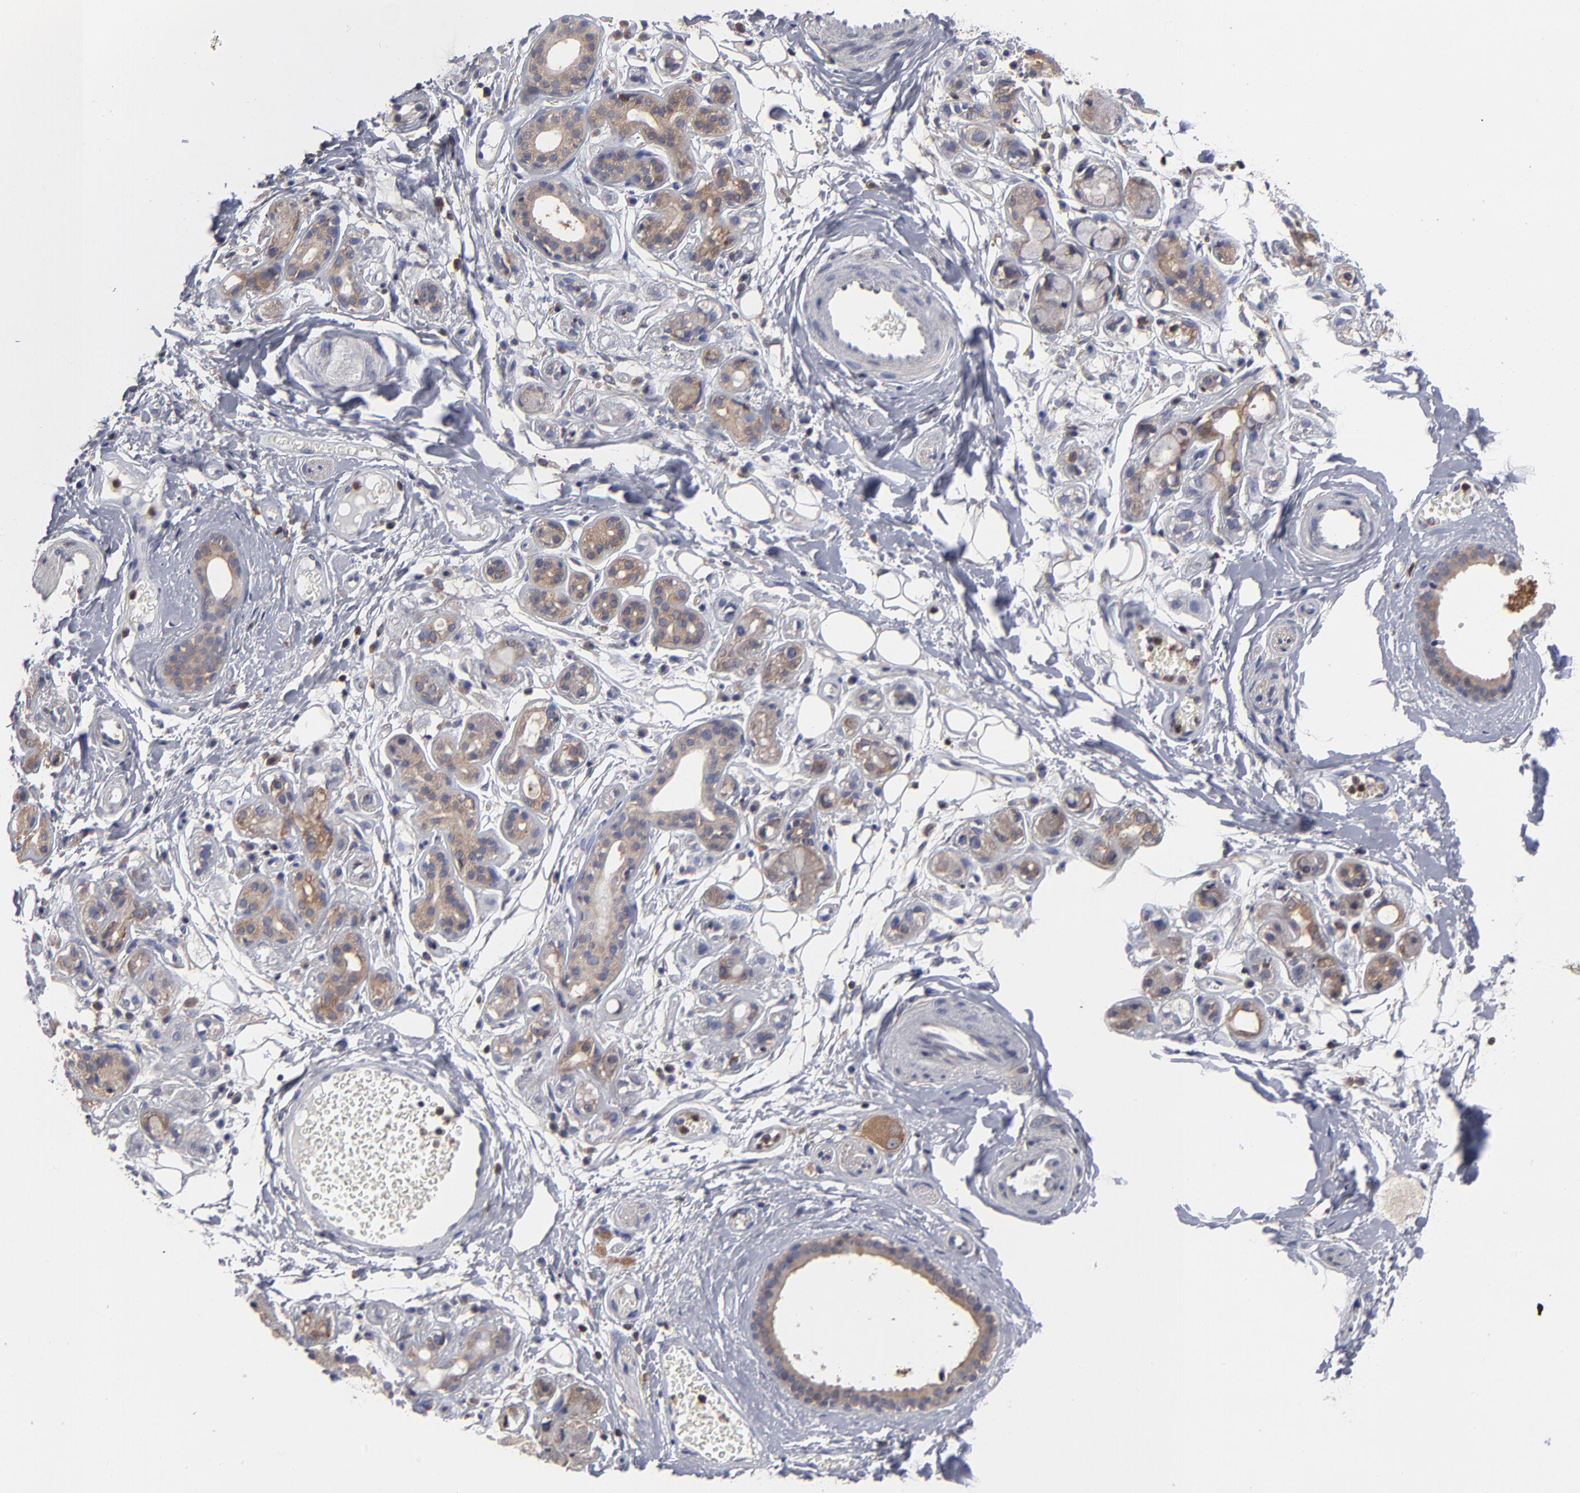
{"staining": {"intensity": "moderate", "quantity": ">75%", "location": "cytoplasmic/membranous"}, "tissue": "salivary gland", "cell_type": "Glandular cells", "image_type": "normal", "snomed": [{"axis": "morphology", "description": "Normal tissue, NOS"}, {"axis": "topography", "description": "Salivary gland"}], "caption": "DAB (3,3'-diaminobenzidine) immunohistochemical staining of unremarkable human salivary gland displays moderate cytoplasmic/membranous protein positivity in about >75% of glandular cells. (brown staining indicates protein expression, while blue staining denotes nuclei).", "gene": "MAP2K1", "patient": {"sex": "male", "age": 54}}